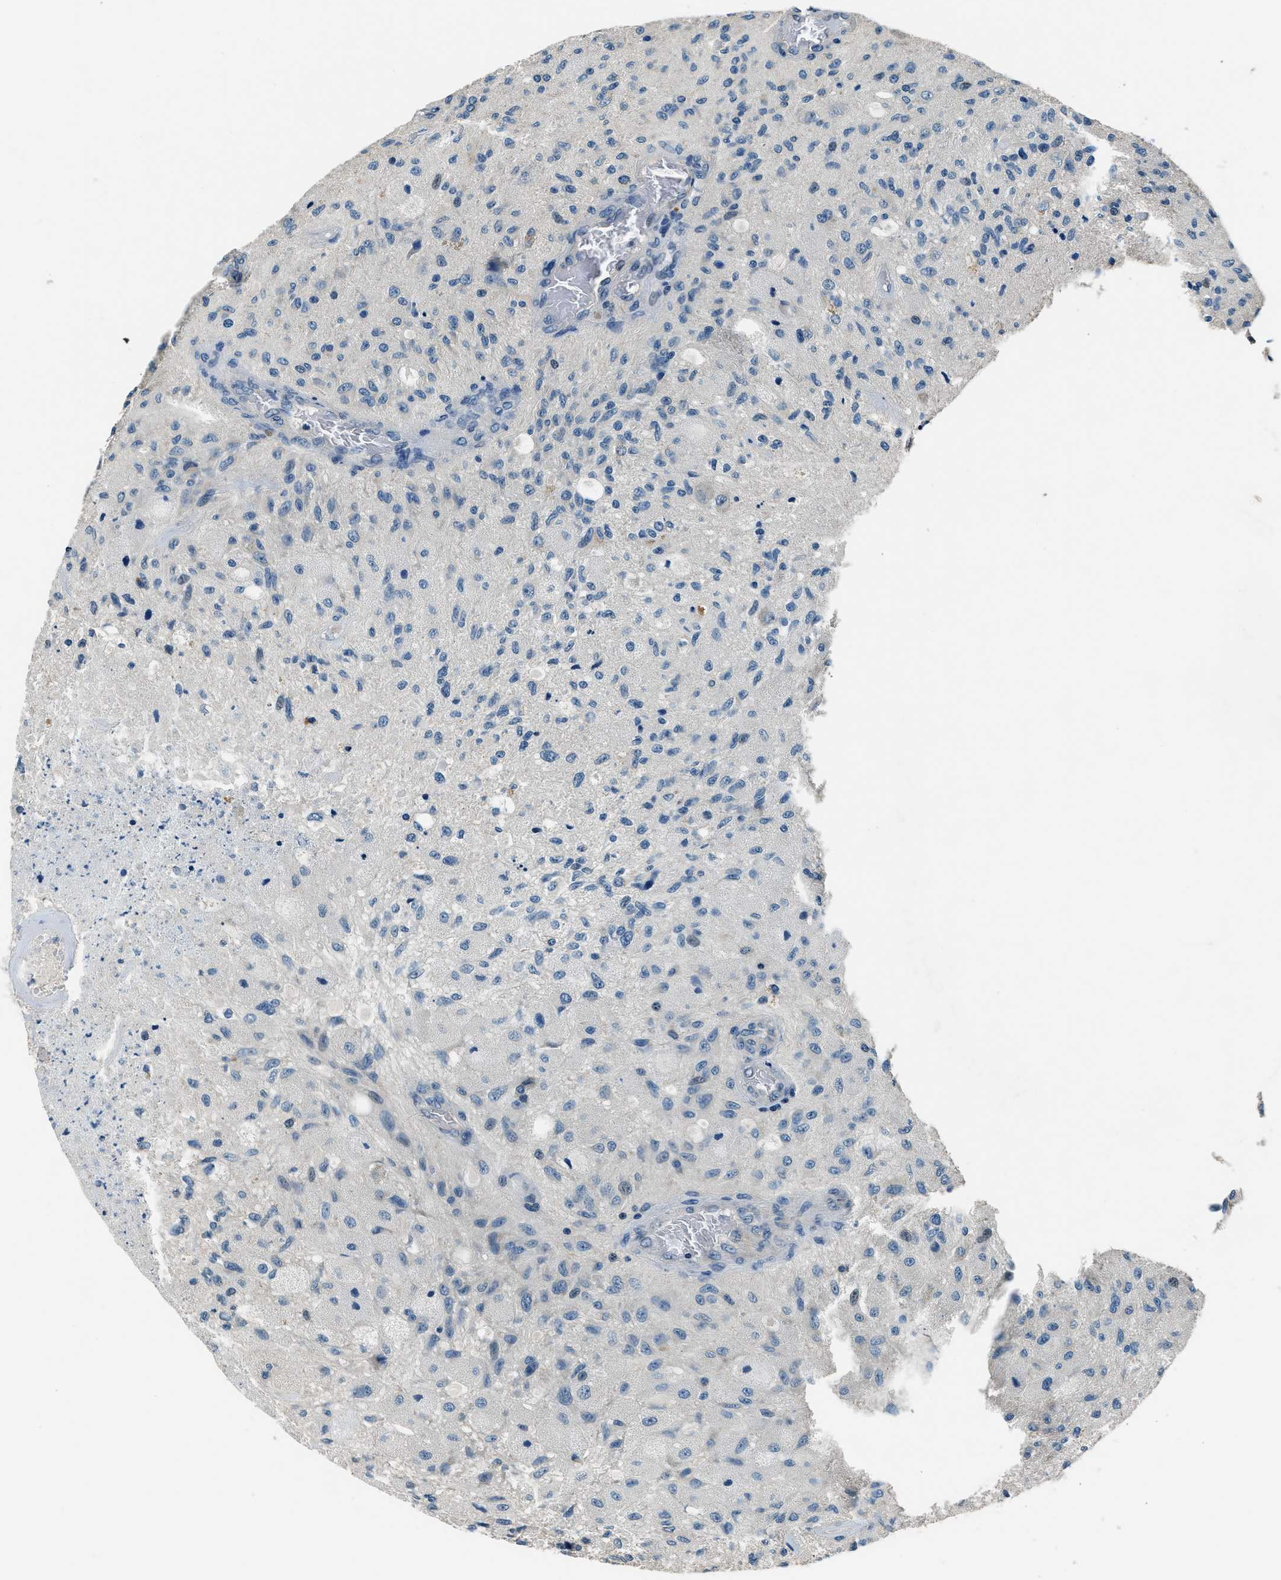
{"staining": {"intensity": "negative", "quantity": "none", "location": "none"}, "tissue": "glioma", "cell_type": "Tumor cells", "image_type": "cancer", "snomed": [{"axis": "morphology", "description": "Normal tissue, NOS"}, {"axis": "morphology", "description": "Glioma, malignant, High grade"}, {"axis": "topography", "description": "Cerebral cortex"}], "caption": "High power microscopy micrograph of an immunohistochemistry histopathology image of malignant glioma (high-grade), revealing no significant expression in tumor cells.", "gene": "NME8", "patient": {"sex": "male", "age": 77}}